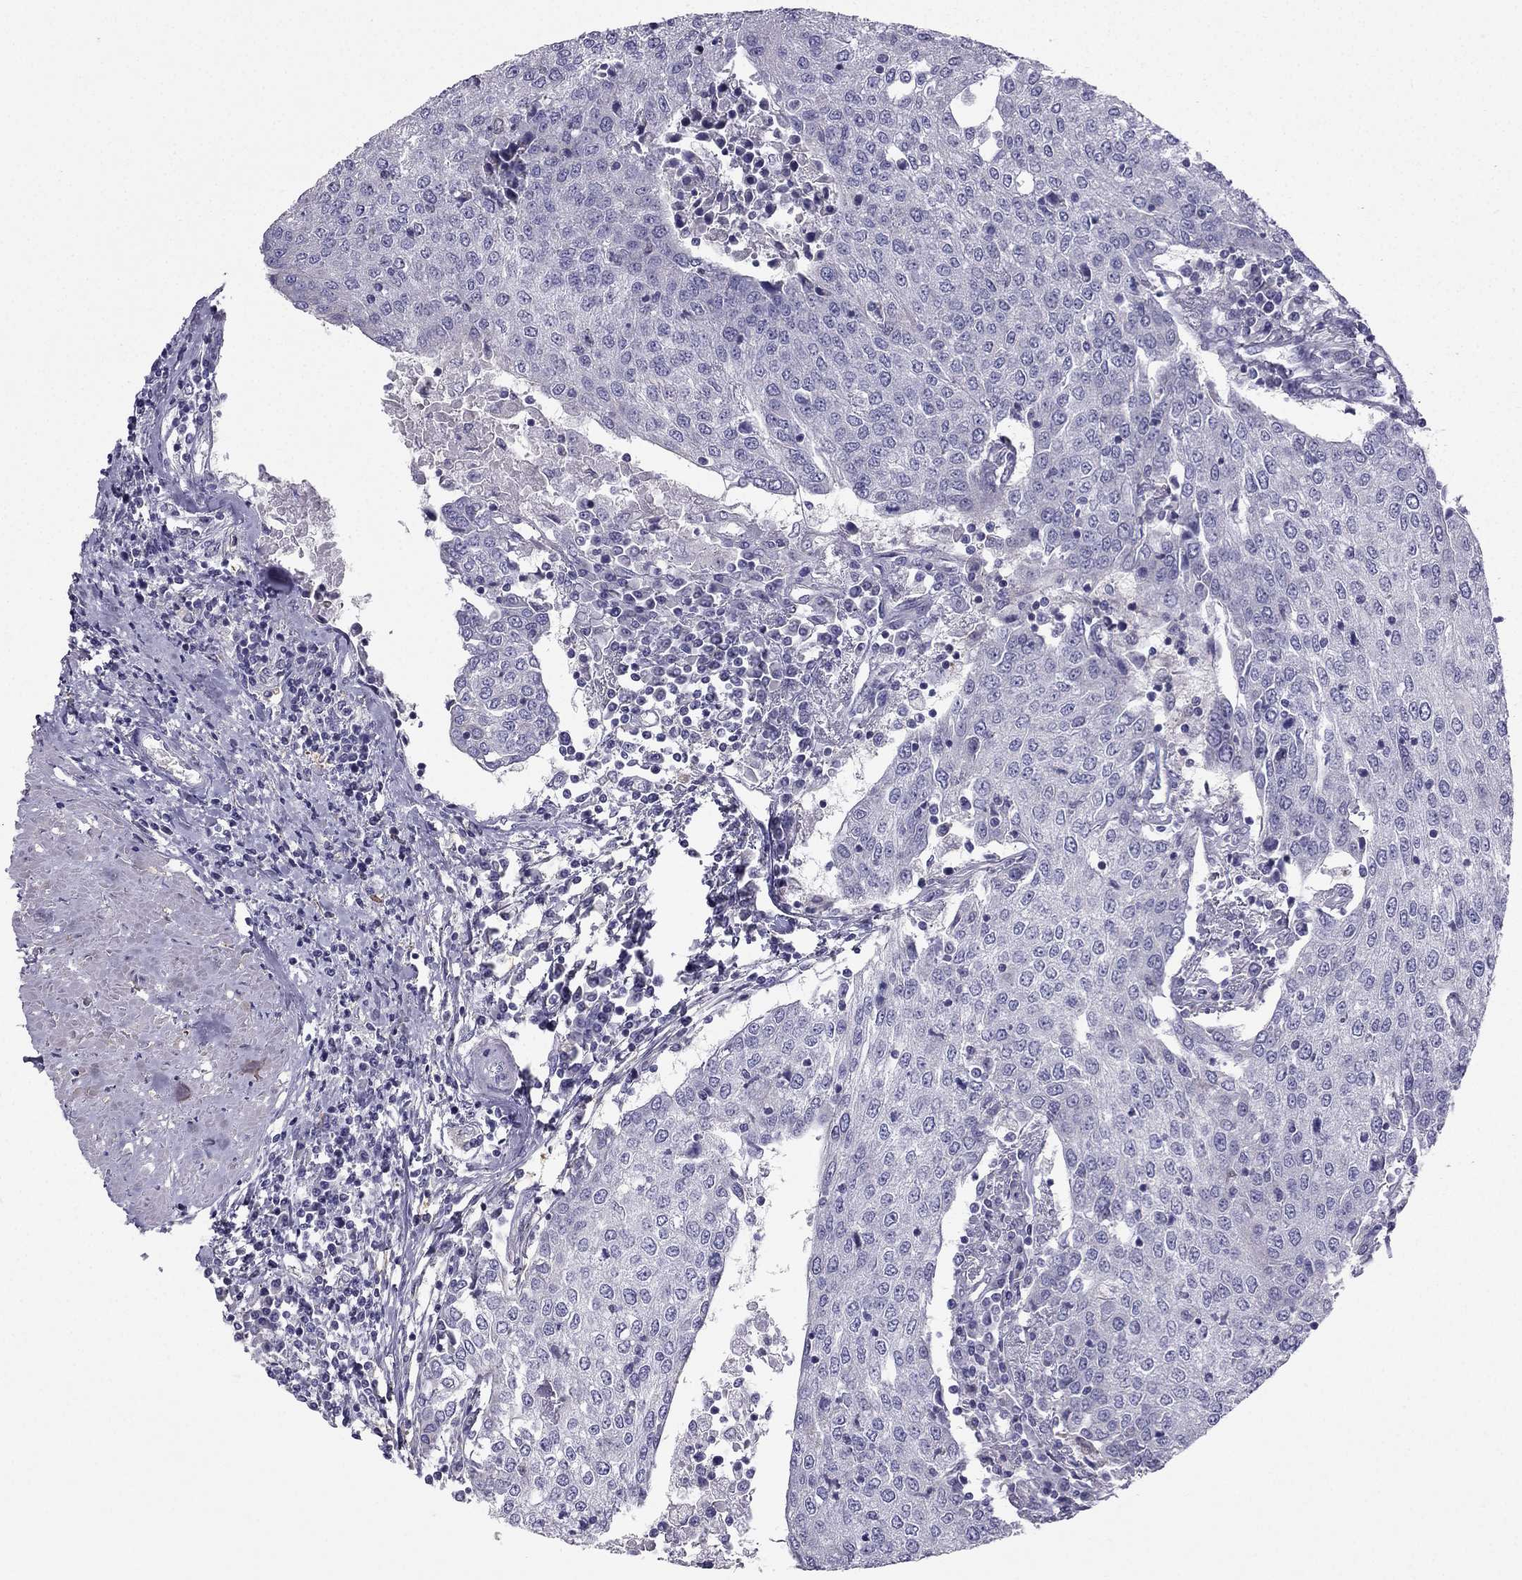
{"staining": {"intensity": "negative", "quantity": "none", "location": "none"}, "tissue": "urothelial cancer", "cell_type": "Tumor cells", "image_type": "cancer", "snomed": [{"axis": "morphology", "description": "Urothelial carcinoma, High grade"}, {"axis": "topography", "description": "Urinary bladder"}], "caption": "A histopathology image of human urothelial cancer is negative for staining in tumor cells.", "gene": "SYT5", "patient": {"sex": "female", "age": 85}}